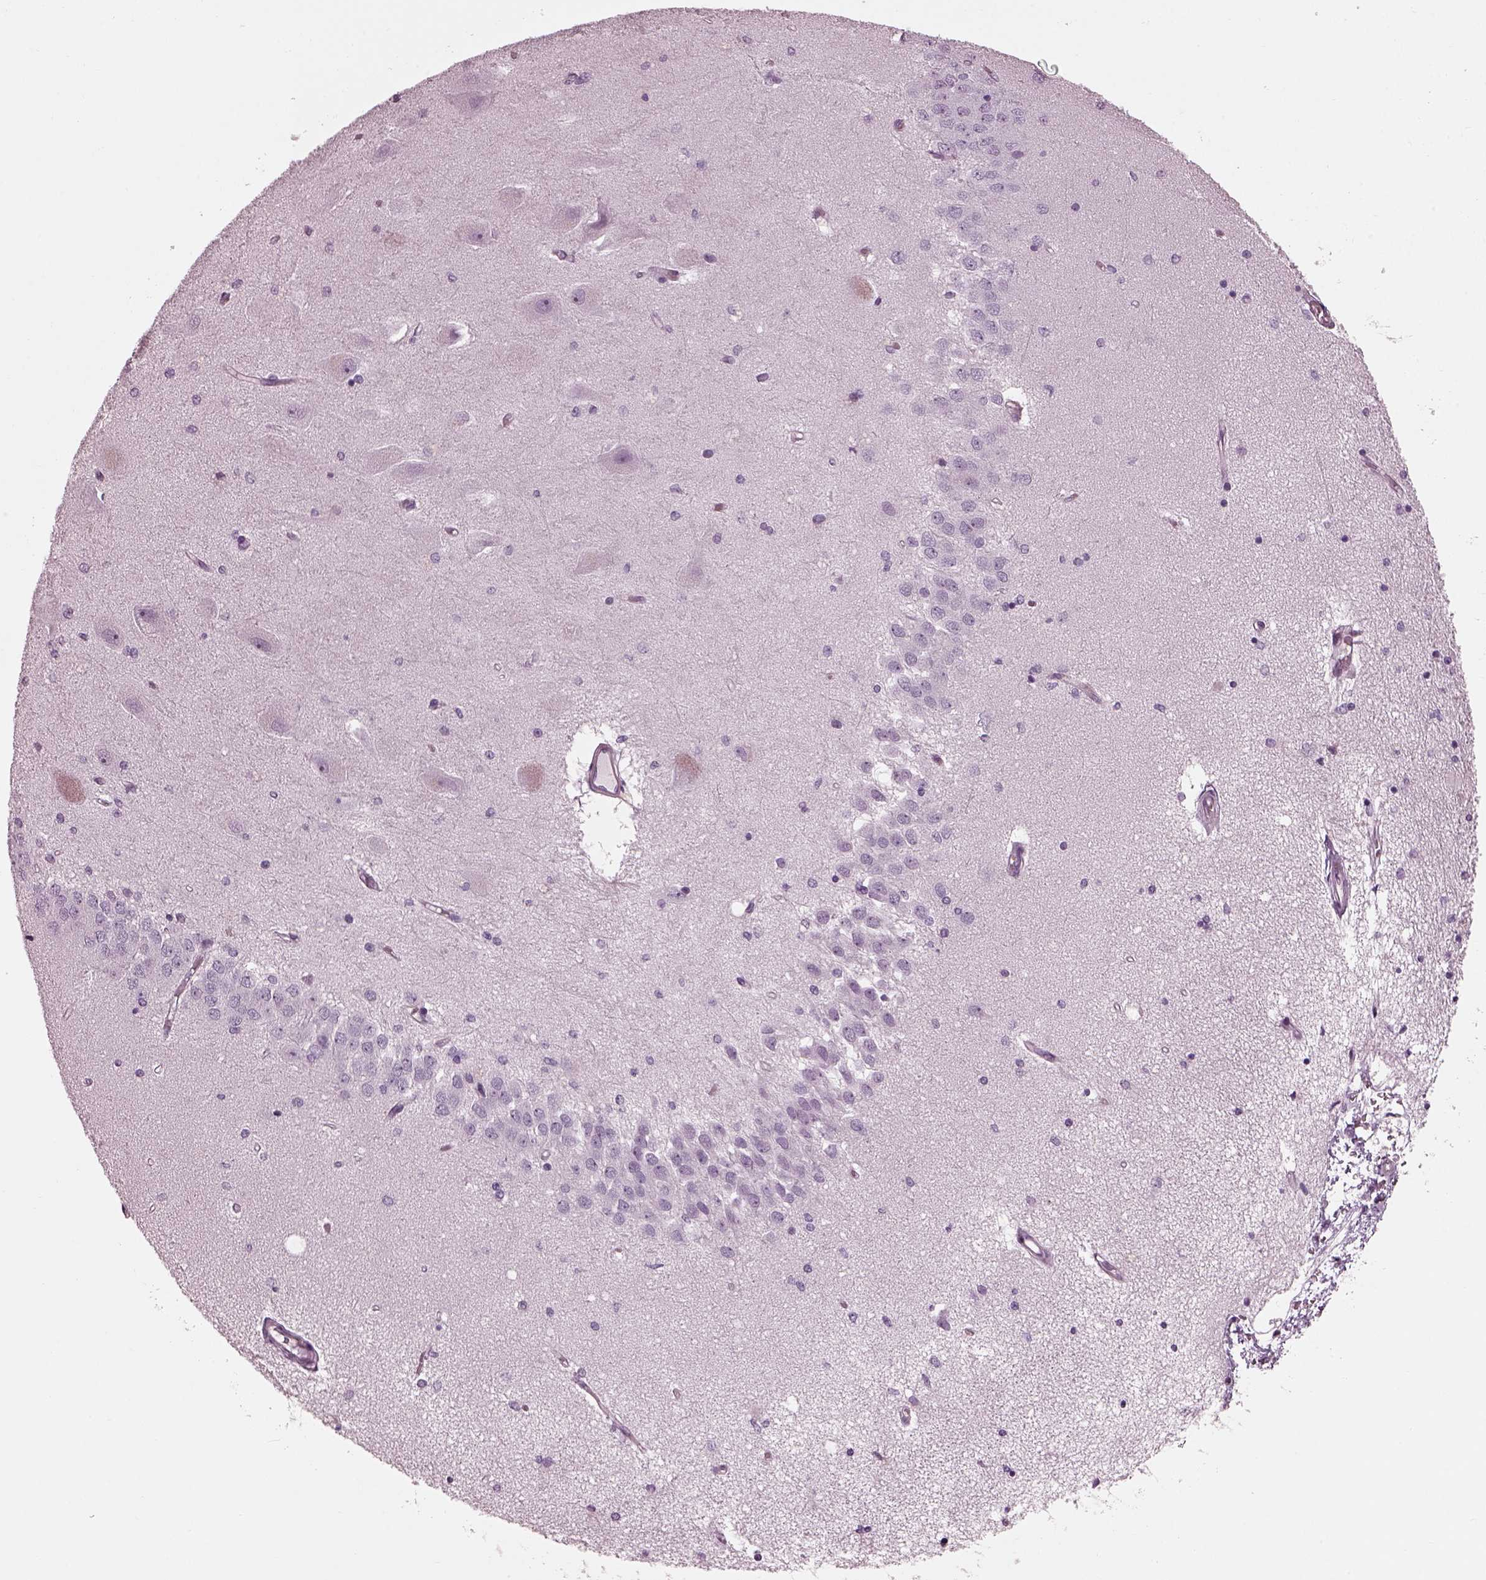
{"staining": {"intensity": "negative", "quantity": "none", "location": "none"}, "tissue": "hippocampus", "cell_type": "Glial cells", "image_type": "normal", "snomed": [{"axis": "morphology", "description": "Normal tissue, NOS"}, {"axis": "topography", "description": "Hippocampus"}], "caption": "The image exhibits no staining of glial cells in unremarkable hippocampus.", "gene": "BFSP1", "patient": {"sex": "female", "age": 54}}